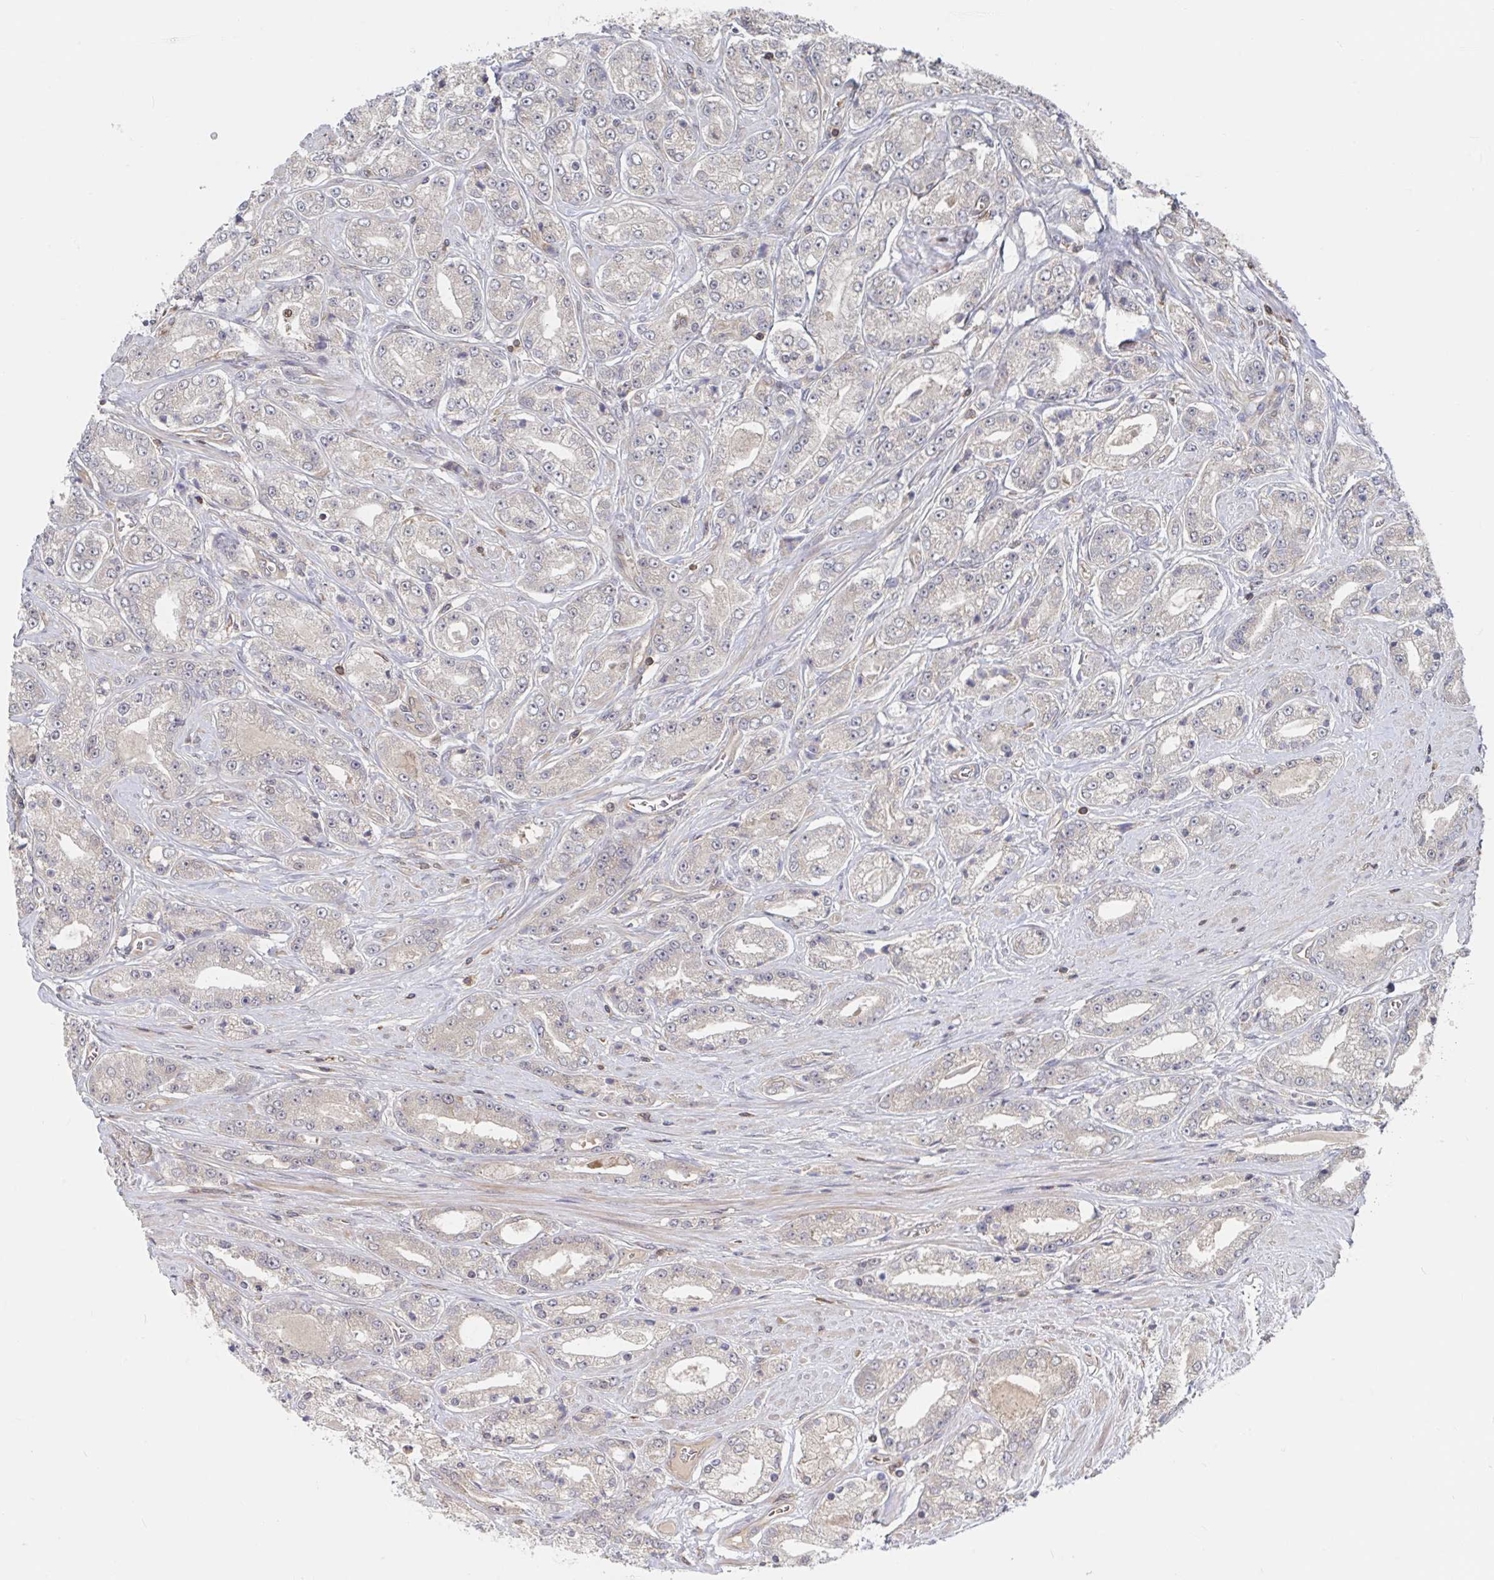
{"staining": {"intensity": "weak", "quantity": "<25%", "location": "cytoplasmic/membranous"}, "tissue": "prostate cancer", "cell_type": "Tumor cells", "image_type": "cancer", "snomed": [{"axis": "morphology", "description": "Adenocarcinoma, High grade"}, {"axis": "topography", "description": "Prostate"}], "caption": "There is no significant staining in tumor cells of prostate cancer.", "gene": "DHRS12", "patient": {"sex": "male", "age": 66}}